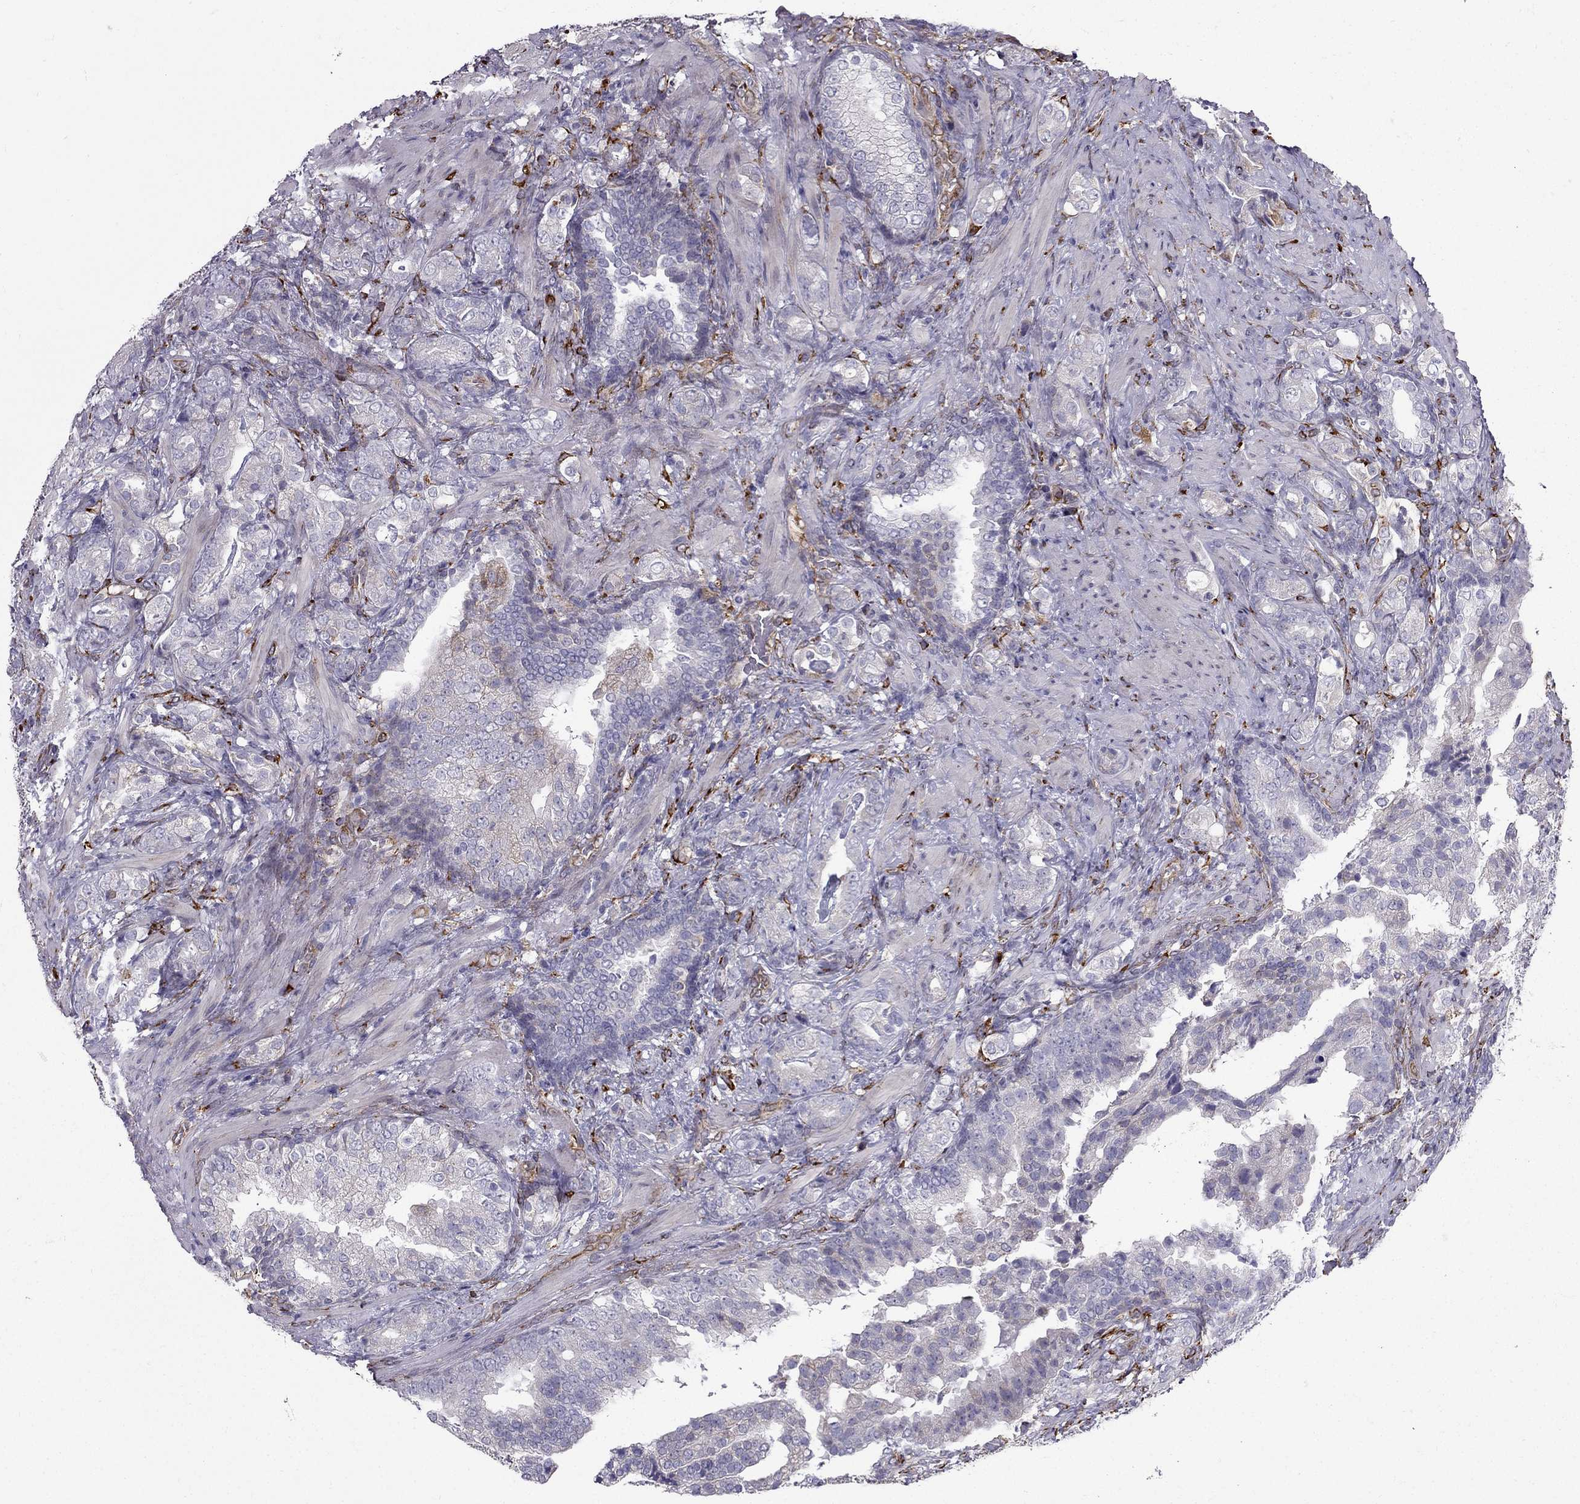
{"staining": {"intensity": "negative", "quantity": "none", "location": "none"}, "tissue": "prostate cancer", "cell_type": "Tumor cells", "image_type": "cancer", "snomed": [{"axis": "morphology", "description": "Adenocarcinoma, NOS"}, {"axis": "topography", "description": "Prostate"}], "caption": "Immunohistochemistry (IHC) of human prostate adenocarcinoma shows no expression in tumor cells.", "gene": "IKBIP", "patient": {"sex": "male", "age": 57}}